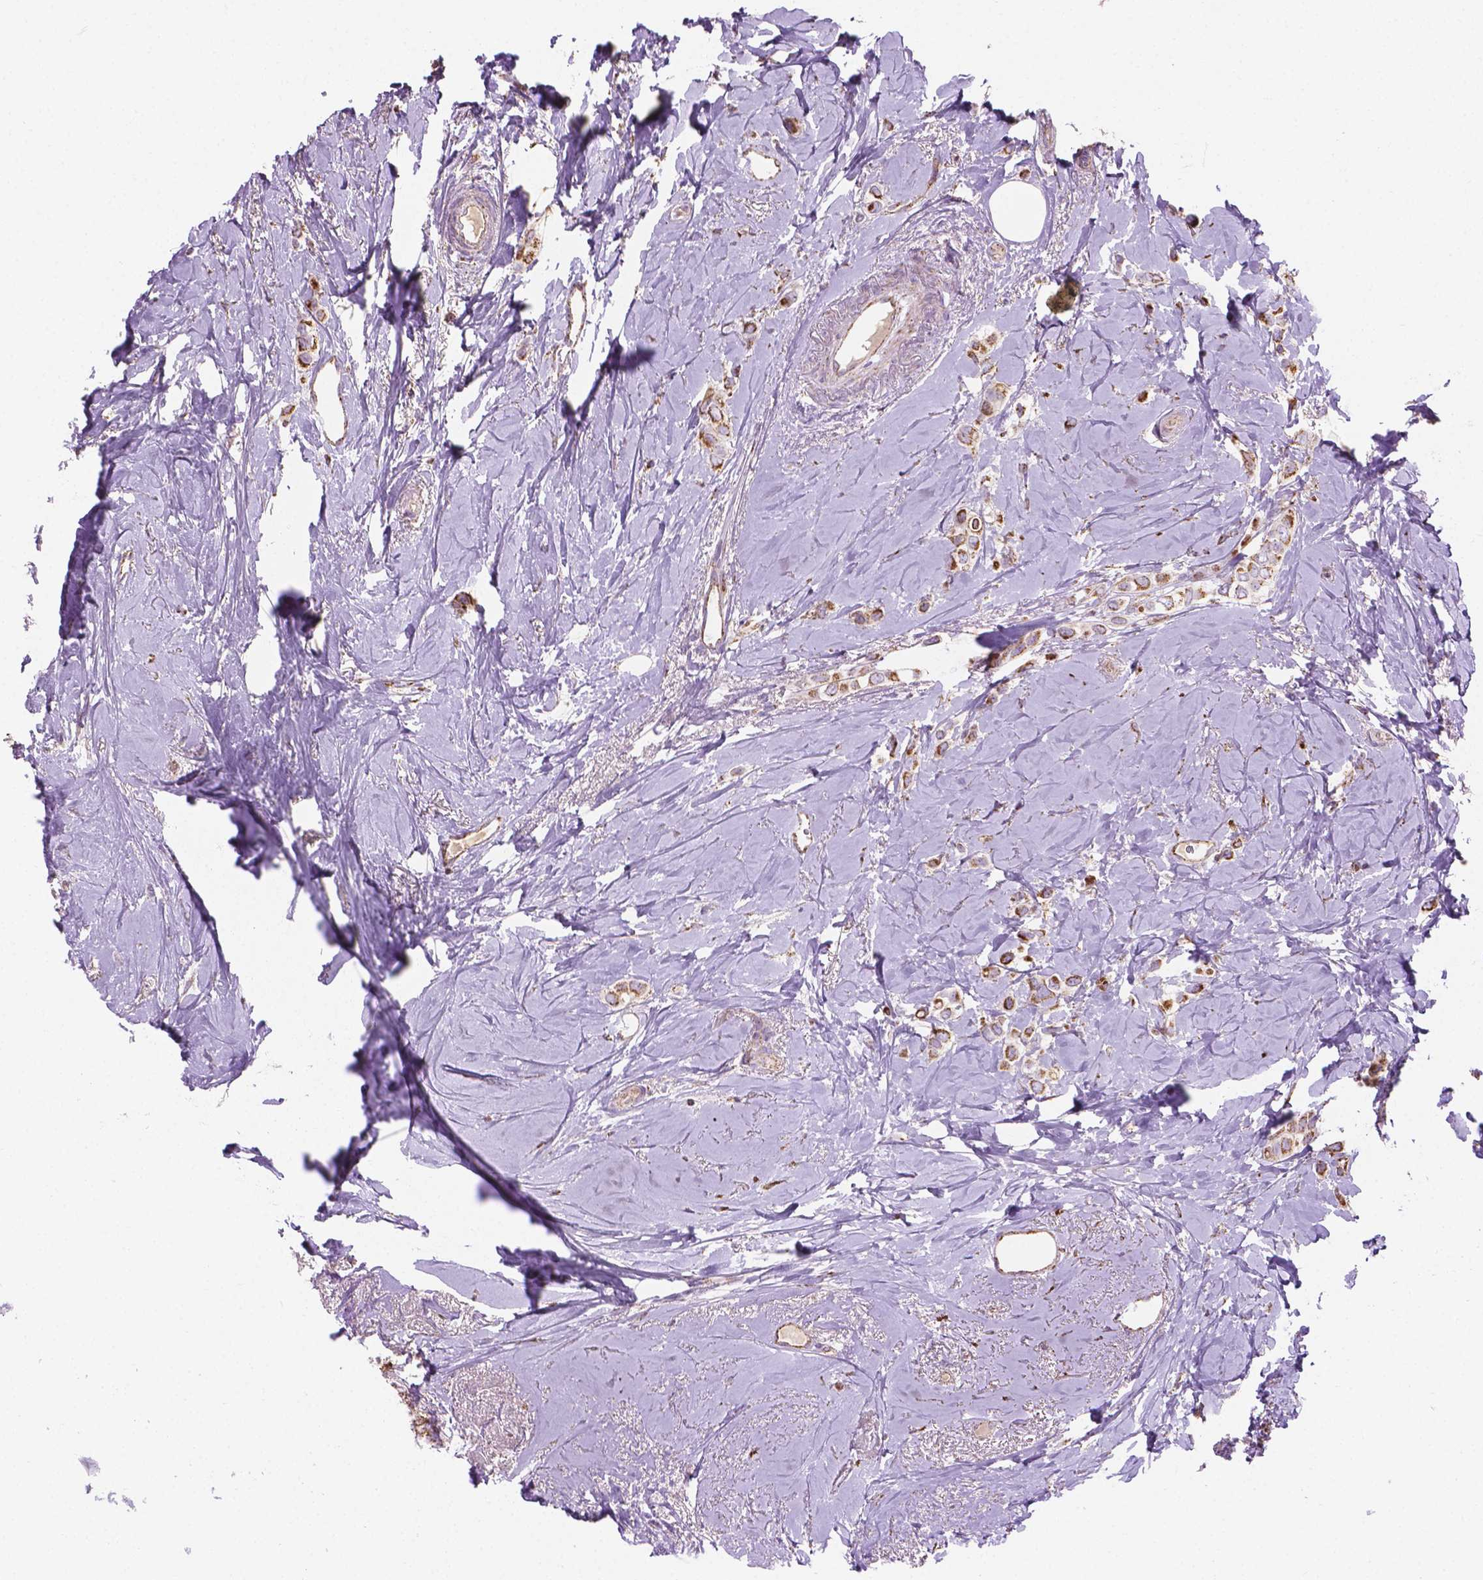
{"staining": {"intensity": "strong", "quantity": ">75%", "location": "cytoplasmic/membranous"}, "tissue": "breast cancer", "cell_type": "Tumor cells", "image_type": "cancer", "snomed": [{"axis": "morphology", "description": "Lobular carcinoma"}, {"axis": "topography", "description": "Breast"}], "caption": "A high amount of strong cytoplasmic/membranous positivity is seen in about >75% of tumor cells in lobular carcinoma (breast) tissue.", "gene": "PIBF1", "patient": {"sex": "female", "age": 66}}